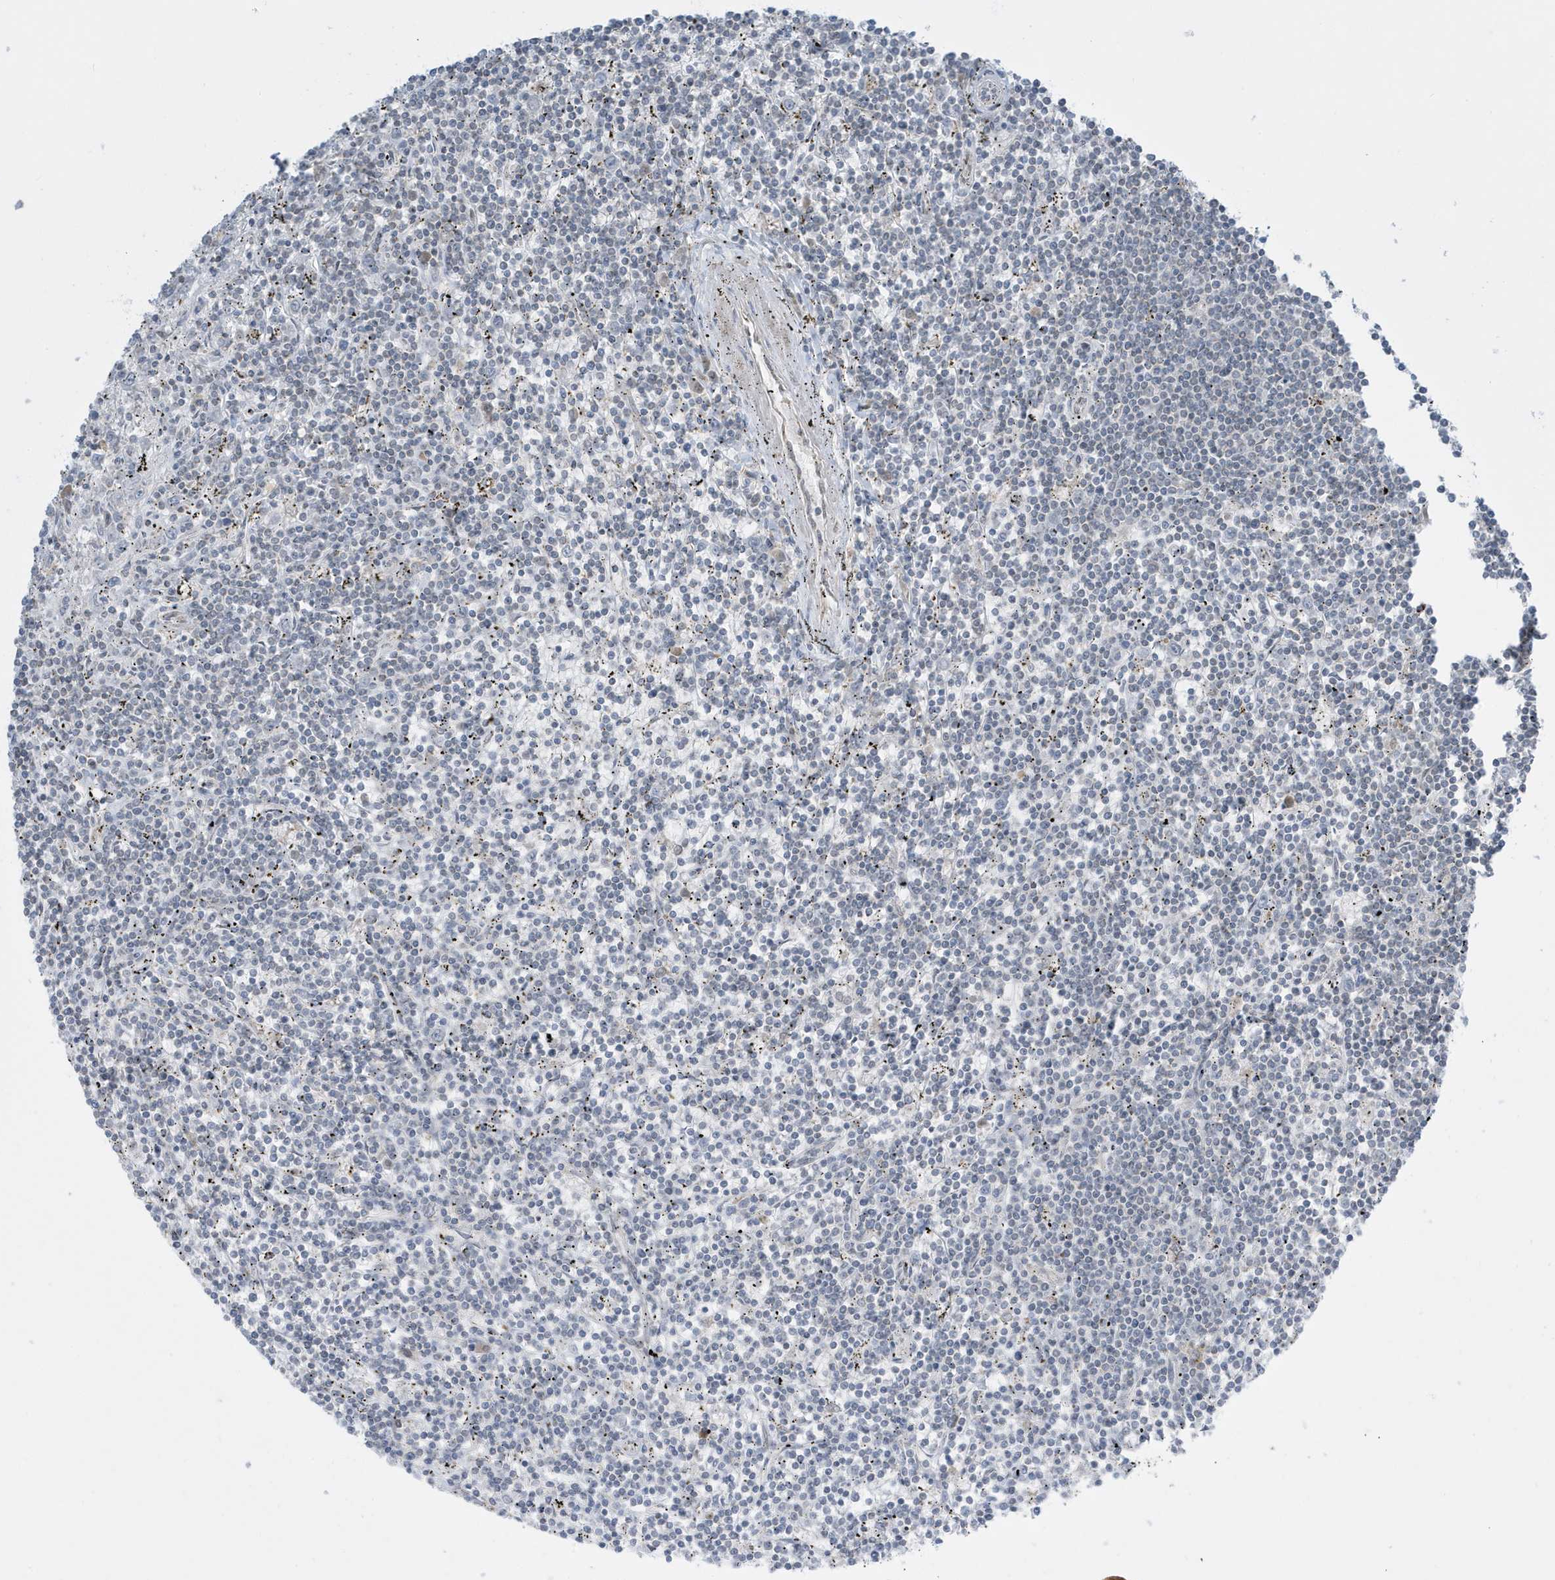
{"staining": {"intensity": "negative", "quantity": "none", "location": "none"}, "tissue": "lymphoma", "cell_type": "Tumor cells", "image_type": "cancer", "snomed": [{"axis": "morphology", "description": "Malignant lymphoma, non-Hodgkin's type, Low grade"}, {"axis": "topography", "description": "Spleen"}], "caption": "Lymphoma was stained to show a protein in brown. There is no significant staining in tumor cells. The staining is performed using DAB (3,3'-diaminobenzidine) brown chromogen with nuclei counter-stained in using hematoxylin.", "gene": "FNDC1", "patient": {"sex": "male", "age": 76}}